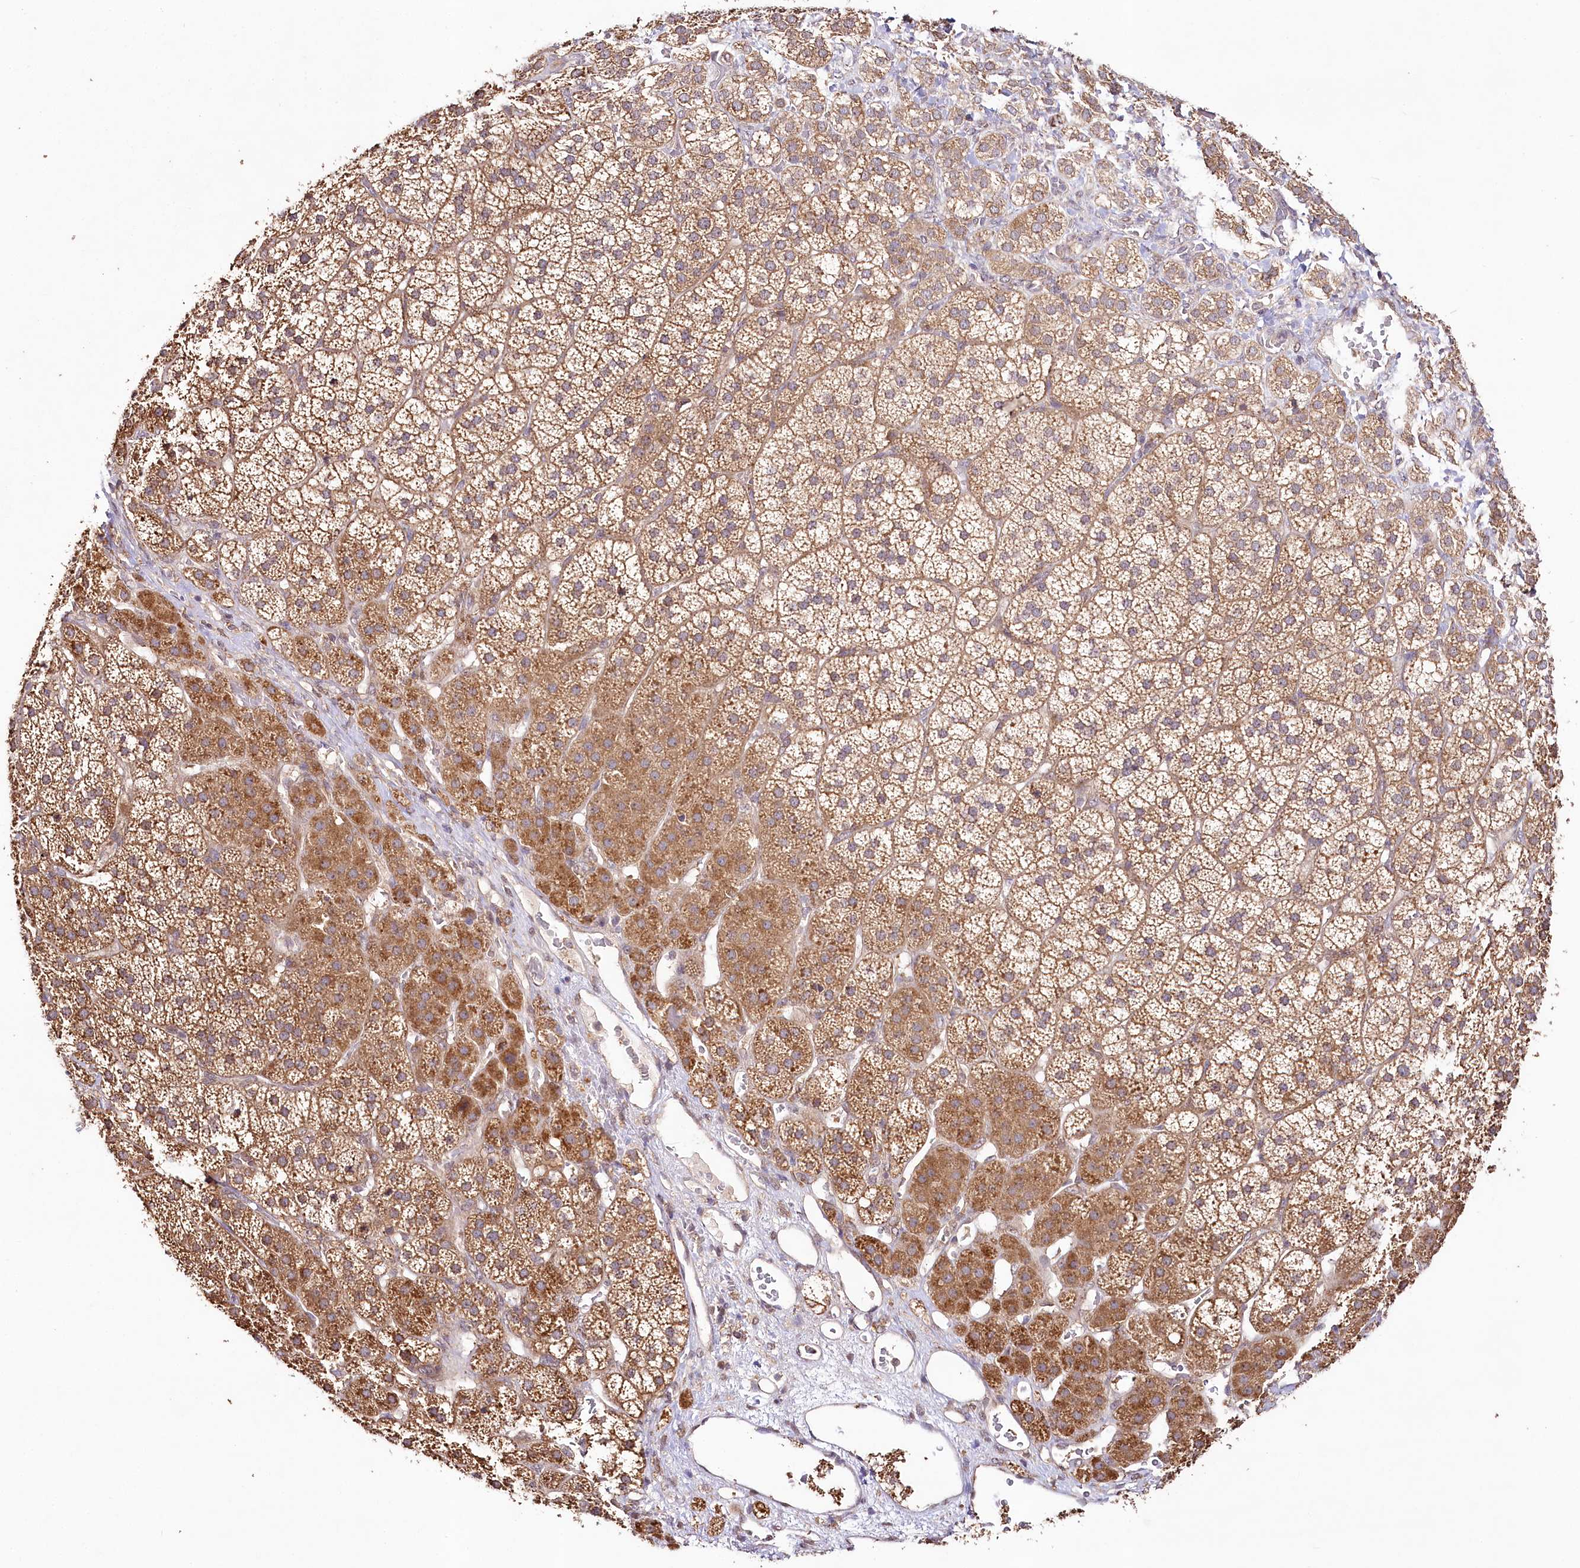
{"staining": {"intensity": "strong", "quantity": ">75%", "location": "cytoplasmic/membranous"}, "tissue": "adrenal gland", "cell_type": "Glandular cells", "image_type": "normal", "snomed": [{"axis": "morphology", "description": "Normal tissue, NOS"}, {"axis": "topography", "description": "Adrenal gland"}], "caption": "Glandular cells exhibit high levels of strong cytoplasmic/membranous expression in approximately >75% of cells in benign human adrenal gland.", "gene": "DMXL1", "patient": {"sex": "female", "age": 44}}